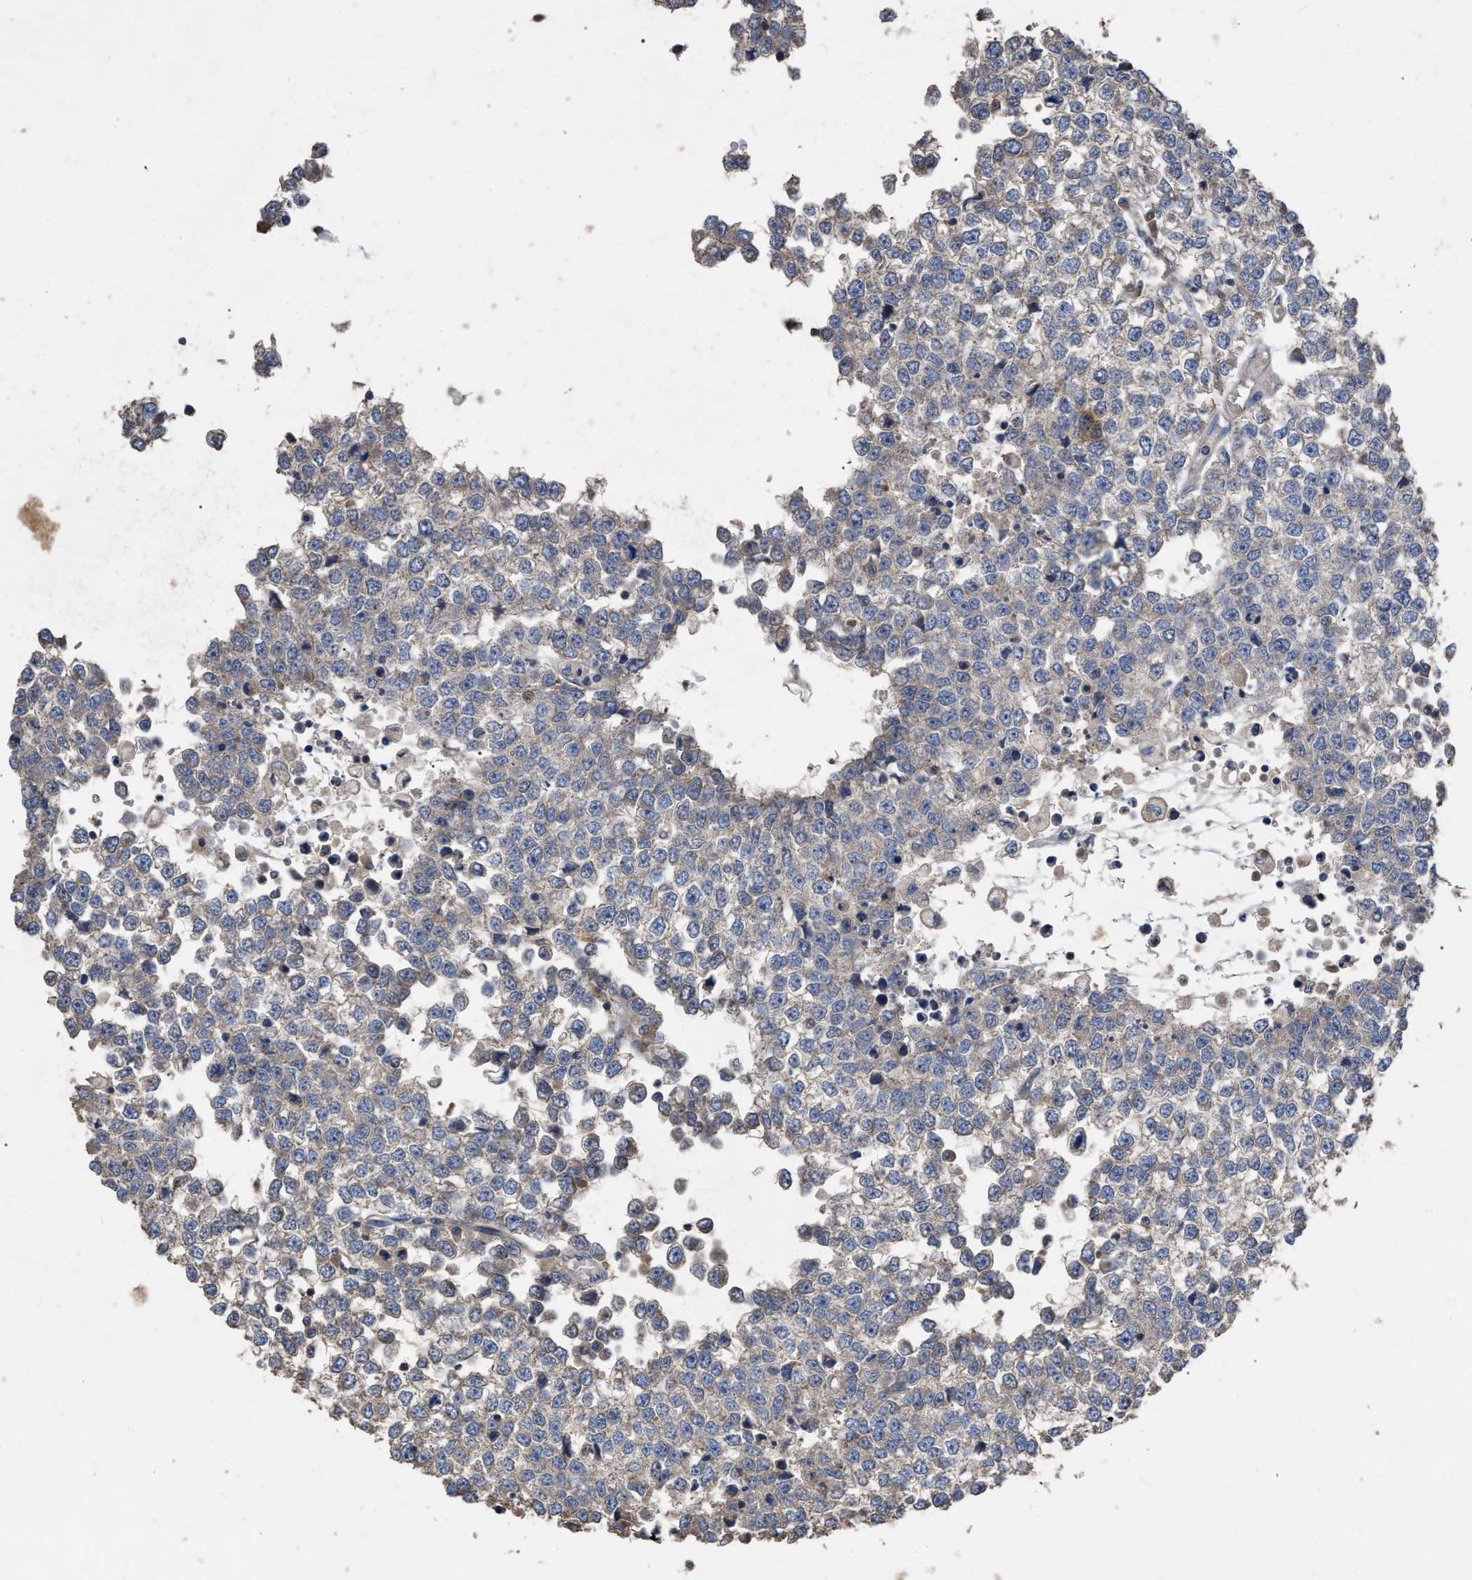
{"staining": {"intensity": "weak", "quantity": "<25%", "location": "cytoplasmic/membranous"}, "tissue": "testis cancer", "cell_type": "Tumor cells", "image_type": "cancer", "snomed": [{"axis": "morphology", "description": "Seminoma, NOS"}, {"axis": "topography", "description": "Testis"}], "caption": "Tumor cells are negative for brown protein staining in seminoma (testis). (Brightfield microscopy of DAB (3,3'-diaminobenzidine) immunohistochemistry at high magnification).", "gene": "BTN2A1", "patient": {"sex": "male", "age": 65}}